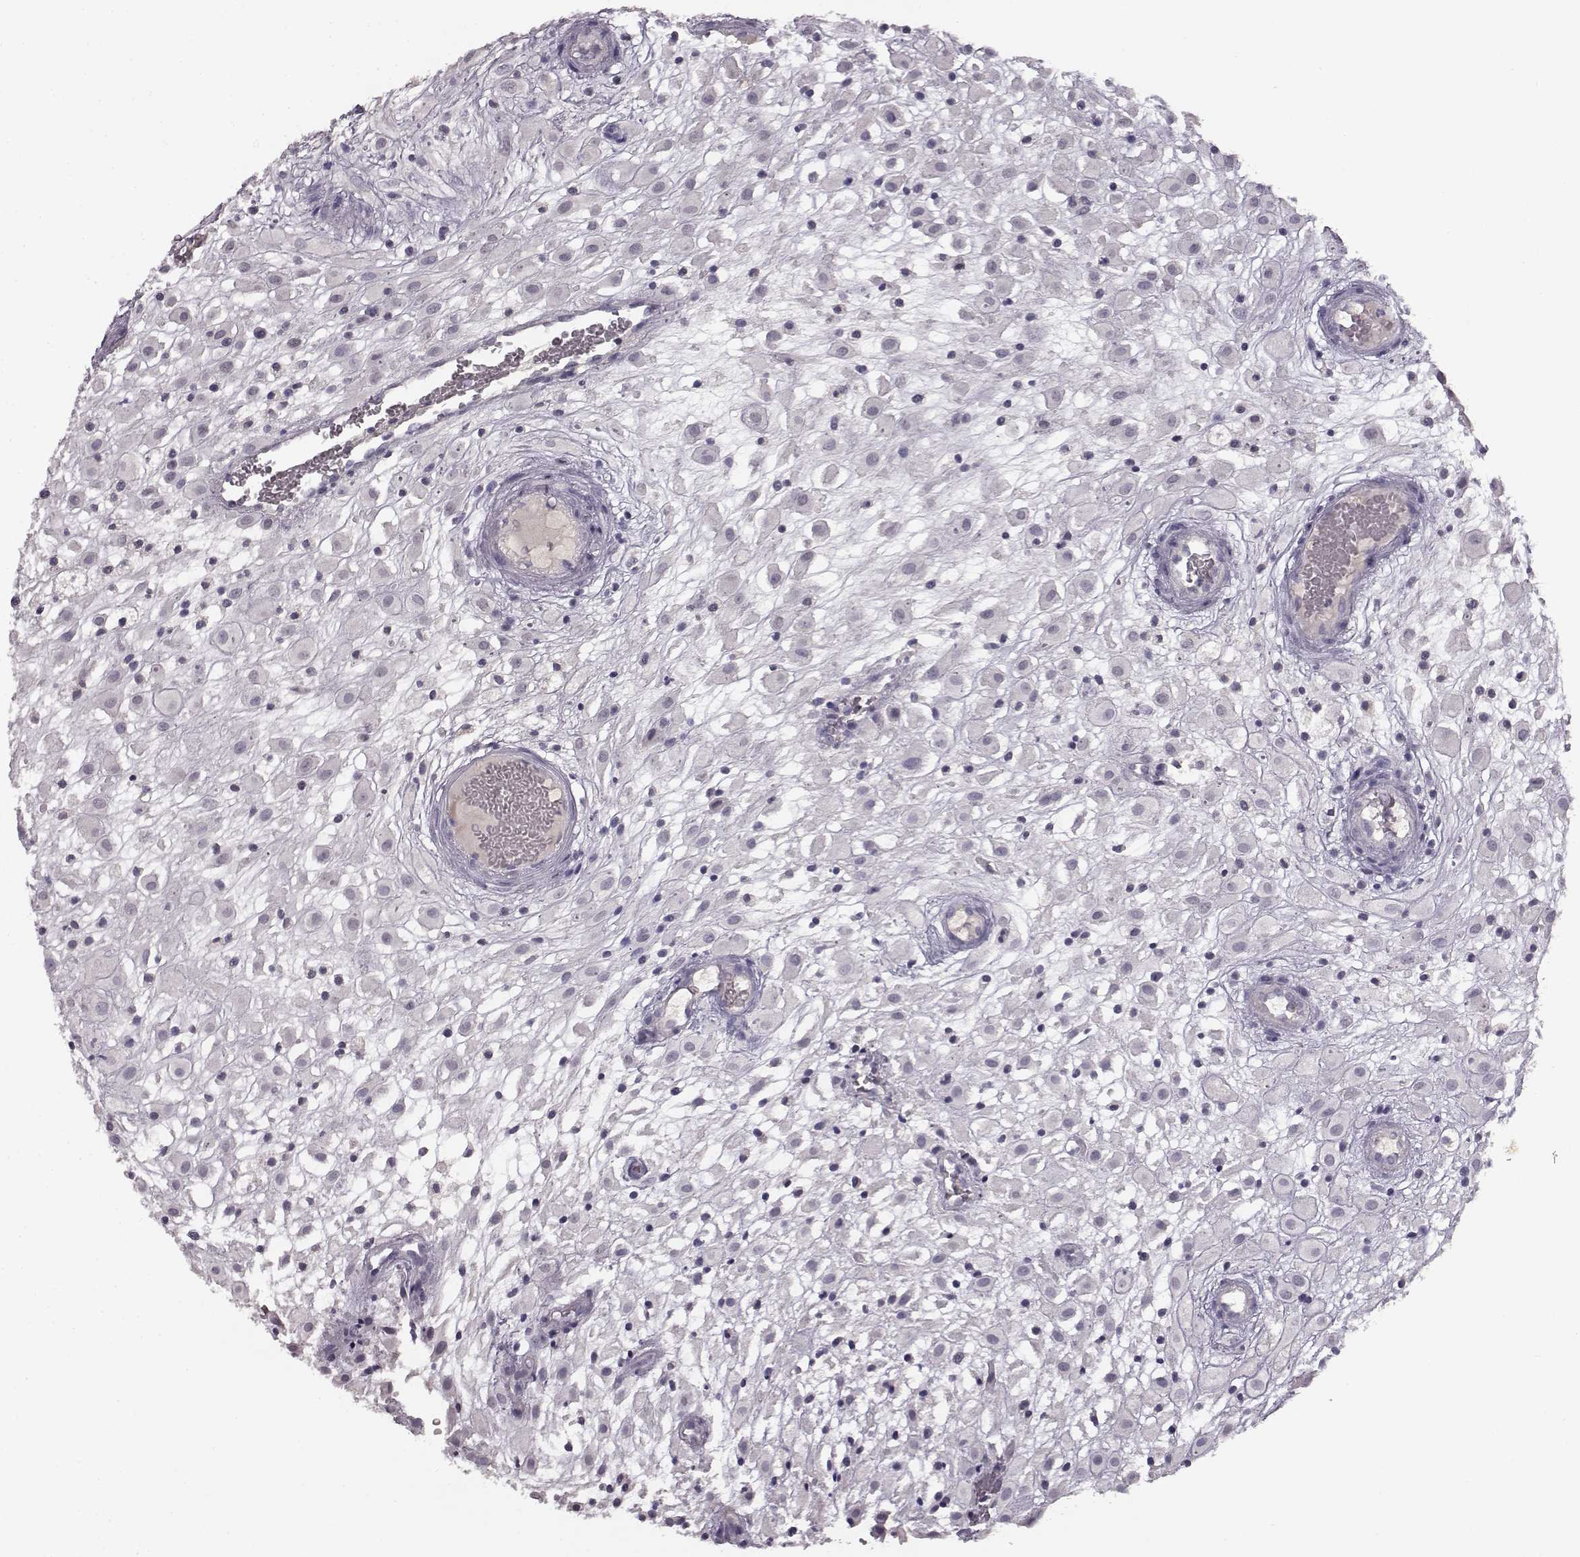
{"staining": {"intensity": "negative", "quantity": "none", "location": "none"}, "tissue": "placenta", "cell_type": "Decidual cells", "image_type": "normal", "snomed": [{"axis": "morphology", "description": "Normal tissue, NOS"}, {"axis": "topography", "description": "Placenta"}], "caption": "High magnification brightfield microscopy of unremarkable placenta stained with DAB (brown) and counterstained with hematoxylin (blue): decidual cells show no significant positivity. The staining was performed using DAB (3,3'-diaminobenzidine) to visualize the protein expression in brown, while the nuclei were stained in blue with hematoxylin (Magnification: 20x).", "gene": "SPAG17", "patient": {"sex": "female", "age": 24}}